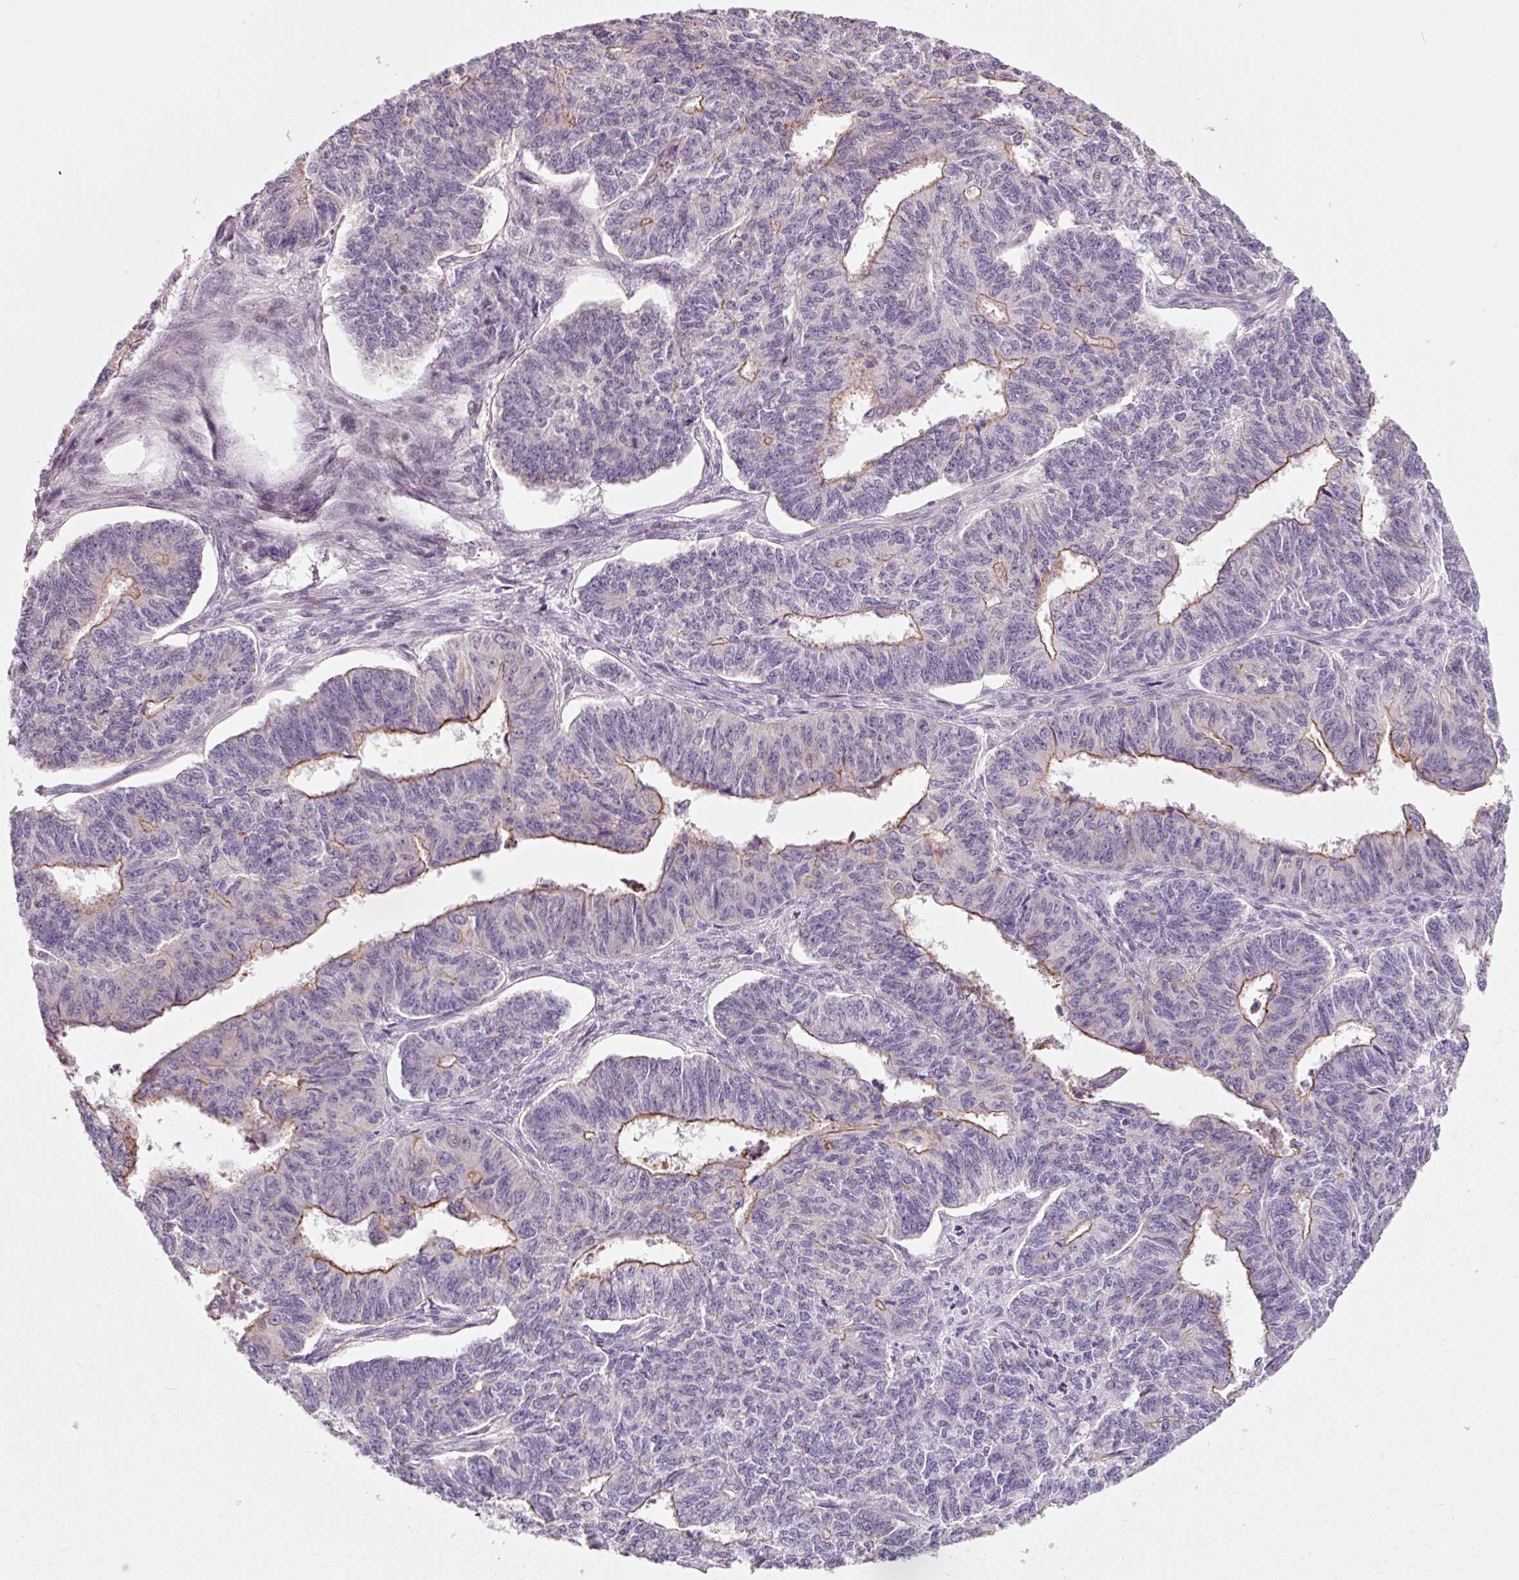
{"staining": {"intensity": "moderate", "quantity": "<25%", "location": "cytoplasmic/membranous"}, "tissue": "endometrial cancer", "cell_type": "Tumor cells", "image_type": "cancer", "snomed": [{"axis": "morphology", "description": "Adenocarcinoma, NOS"}, {"axis": "topography", "description": "Endometrium"}], "caption": "Adenocarcinoma (endometrial) stained for a protein reveals moderate cytoplasmic/membranous positivity in tumor cells. (DAB (3,3'-diaminobenzidine) IHC with brightfield microscopy, high magnification).", "gene": "DAPP1", "patient": {"sex": "female", "age": 32}}